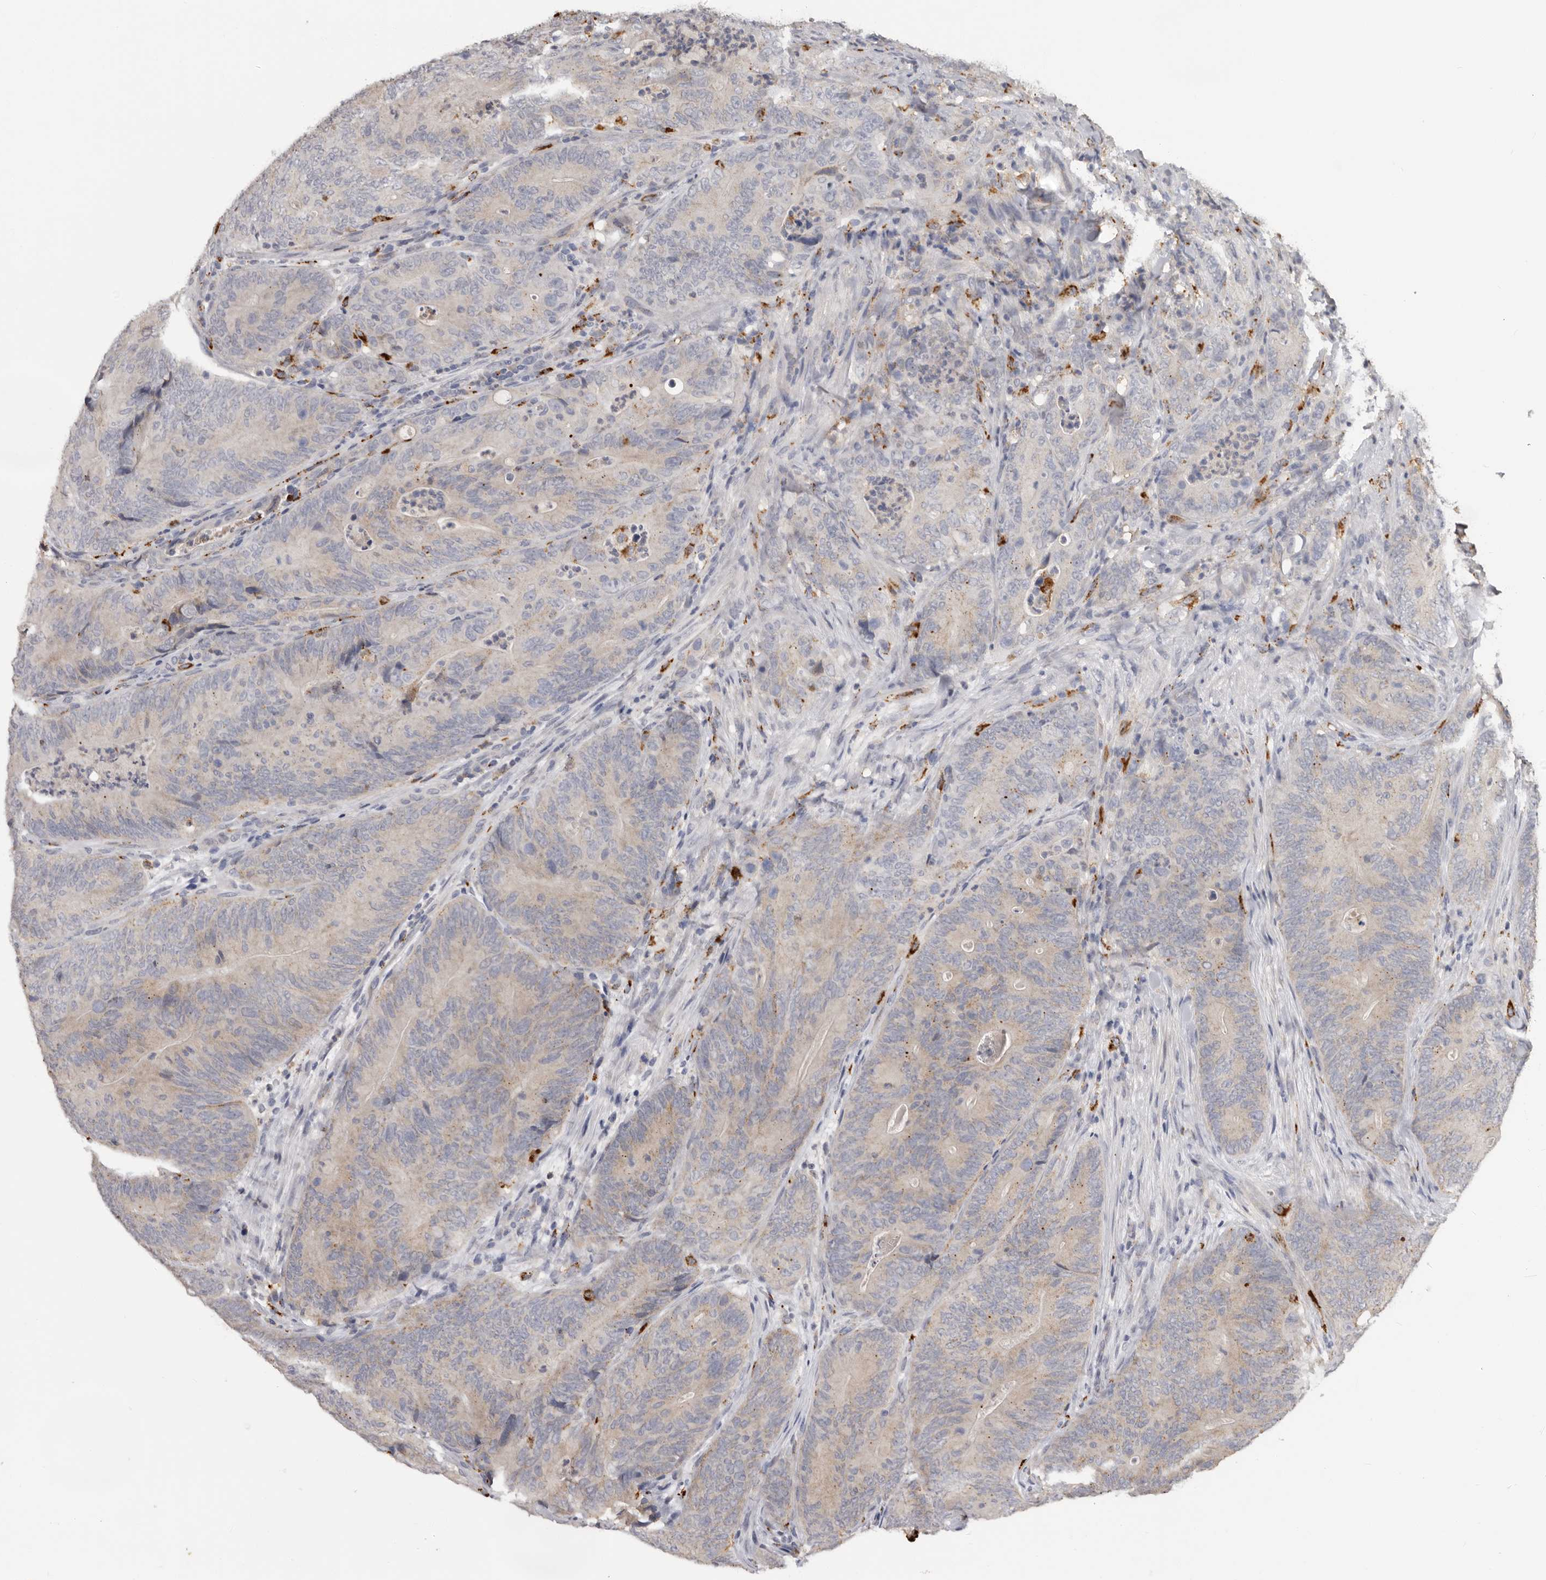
{"staining": {"intensity": "moderate", "quantity": "25%-75%", "location": "cytoplasmic/membranous"}, "tissue": "colorectal cancer", "cell_type": "Tumor cells", "image_type": "cancer", "snomed": [{"axis": "morphology", "description": "Normal tissue, NOS"}, {"axis": "topography", "description": "Colon"}], "caption": "An immunohistochemistry photomicrograph of neoplastic tissue is shown. Protein staining in brown shows moderate cytoplasmic/membranous positivity in colorectal cancer within tumor cells.", "gene": "DAP", "patient": {"sex": "female", "age": 82}}